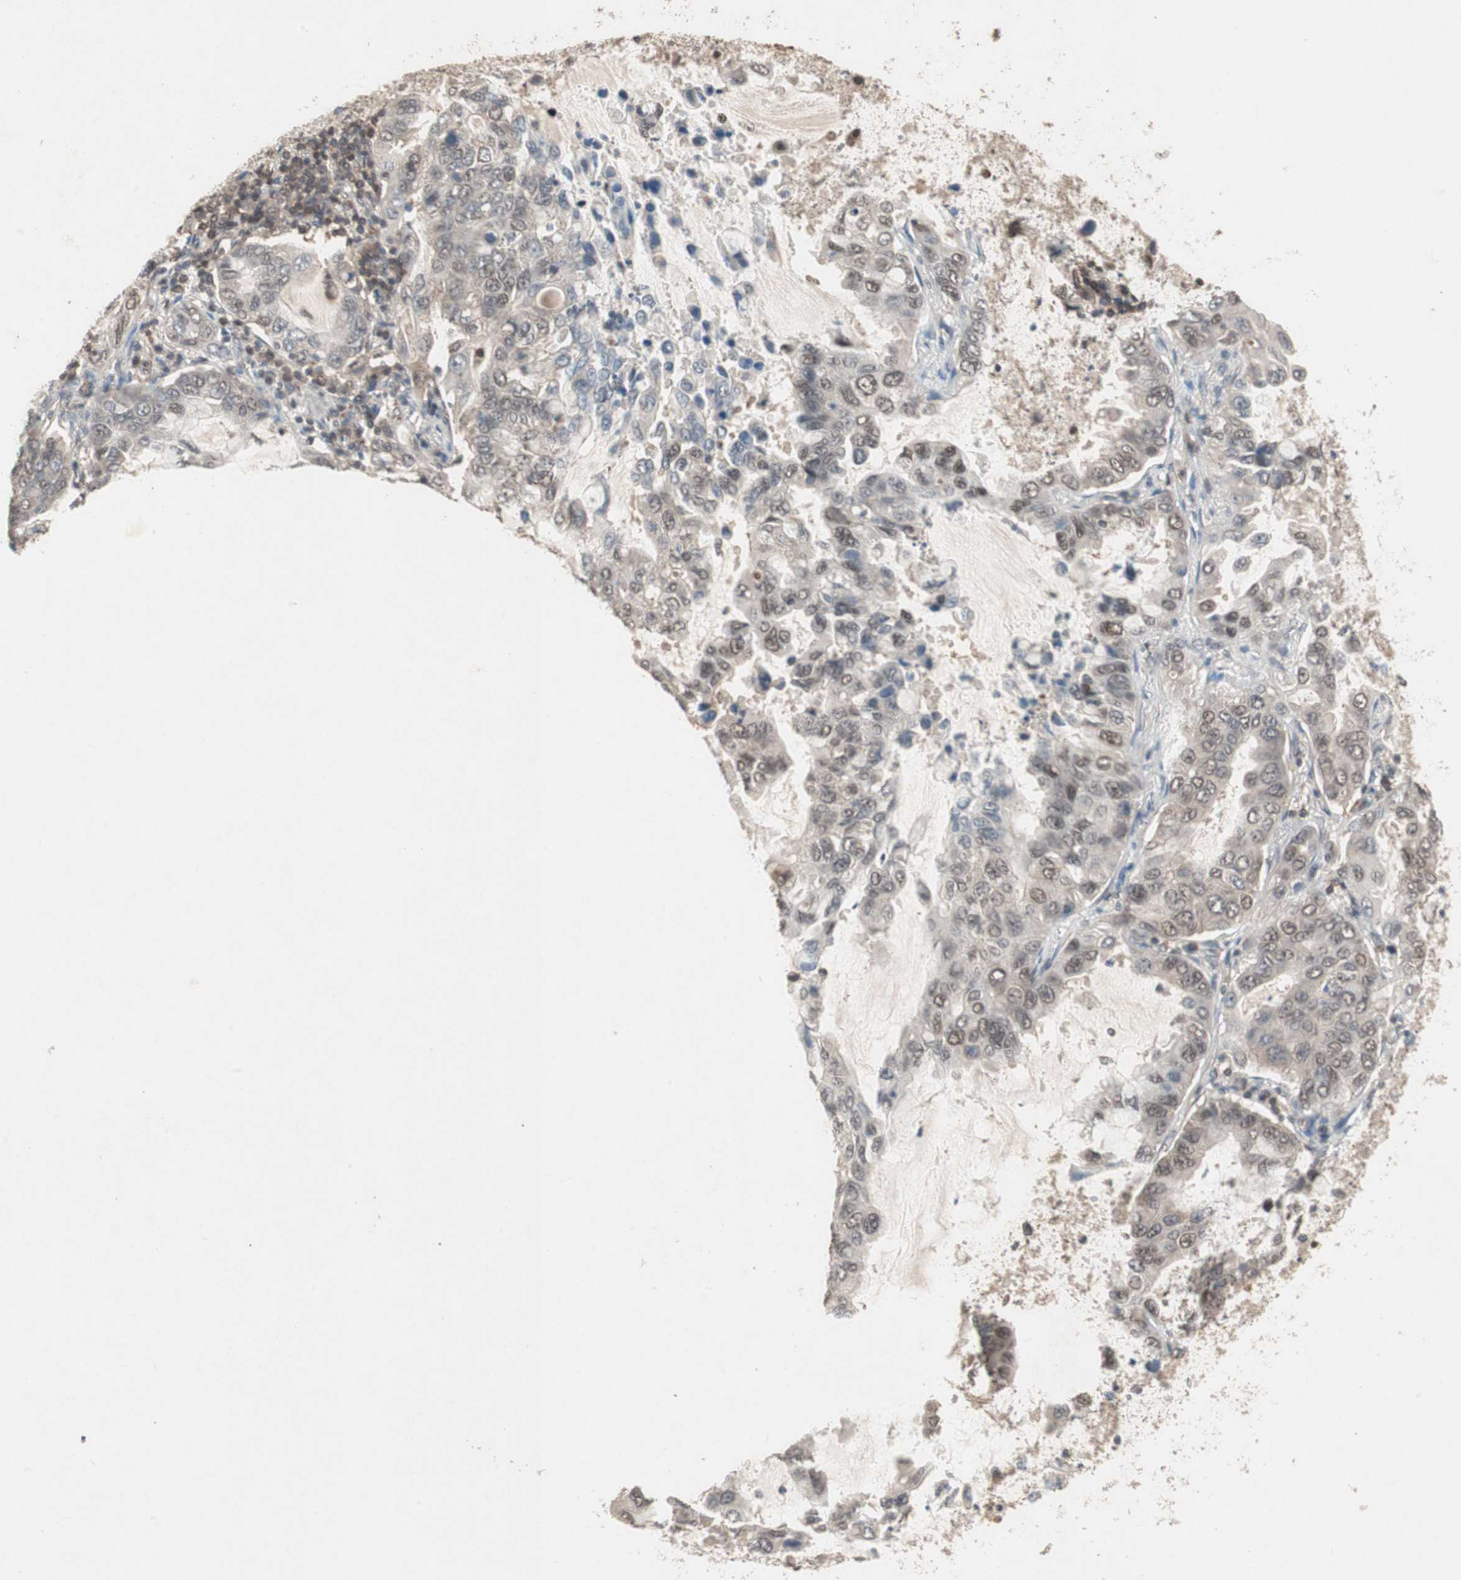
{"staining": {"intensity": "moderate", "quantity": ">75%", "location": "cytoplasmic/membranous,nuclear"}, "tissue": "lung cancer", "cell_type": "Tumor cells", "image_type": "cancer", "snomed": [{"axis": "morphology", "description": "Adenocarcinoma, NOS"}, {"axis": "topography", "description": "Lung"}], "caption": "Tumor cells display moderate cytoplasmic/membranous and nuclear staining in about >75% of cells in lung adenocarcinoma.", "gene": "GART", "patient": {"sex": "male", "age": 64}}